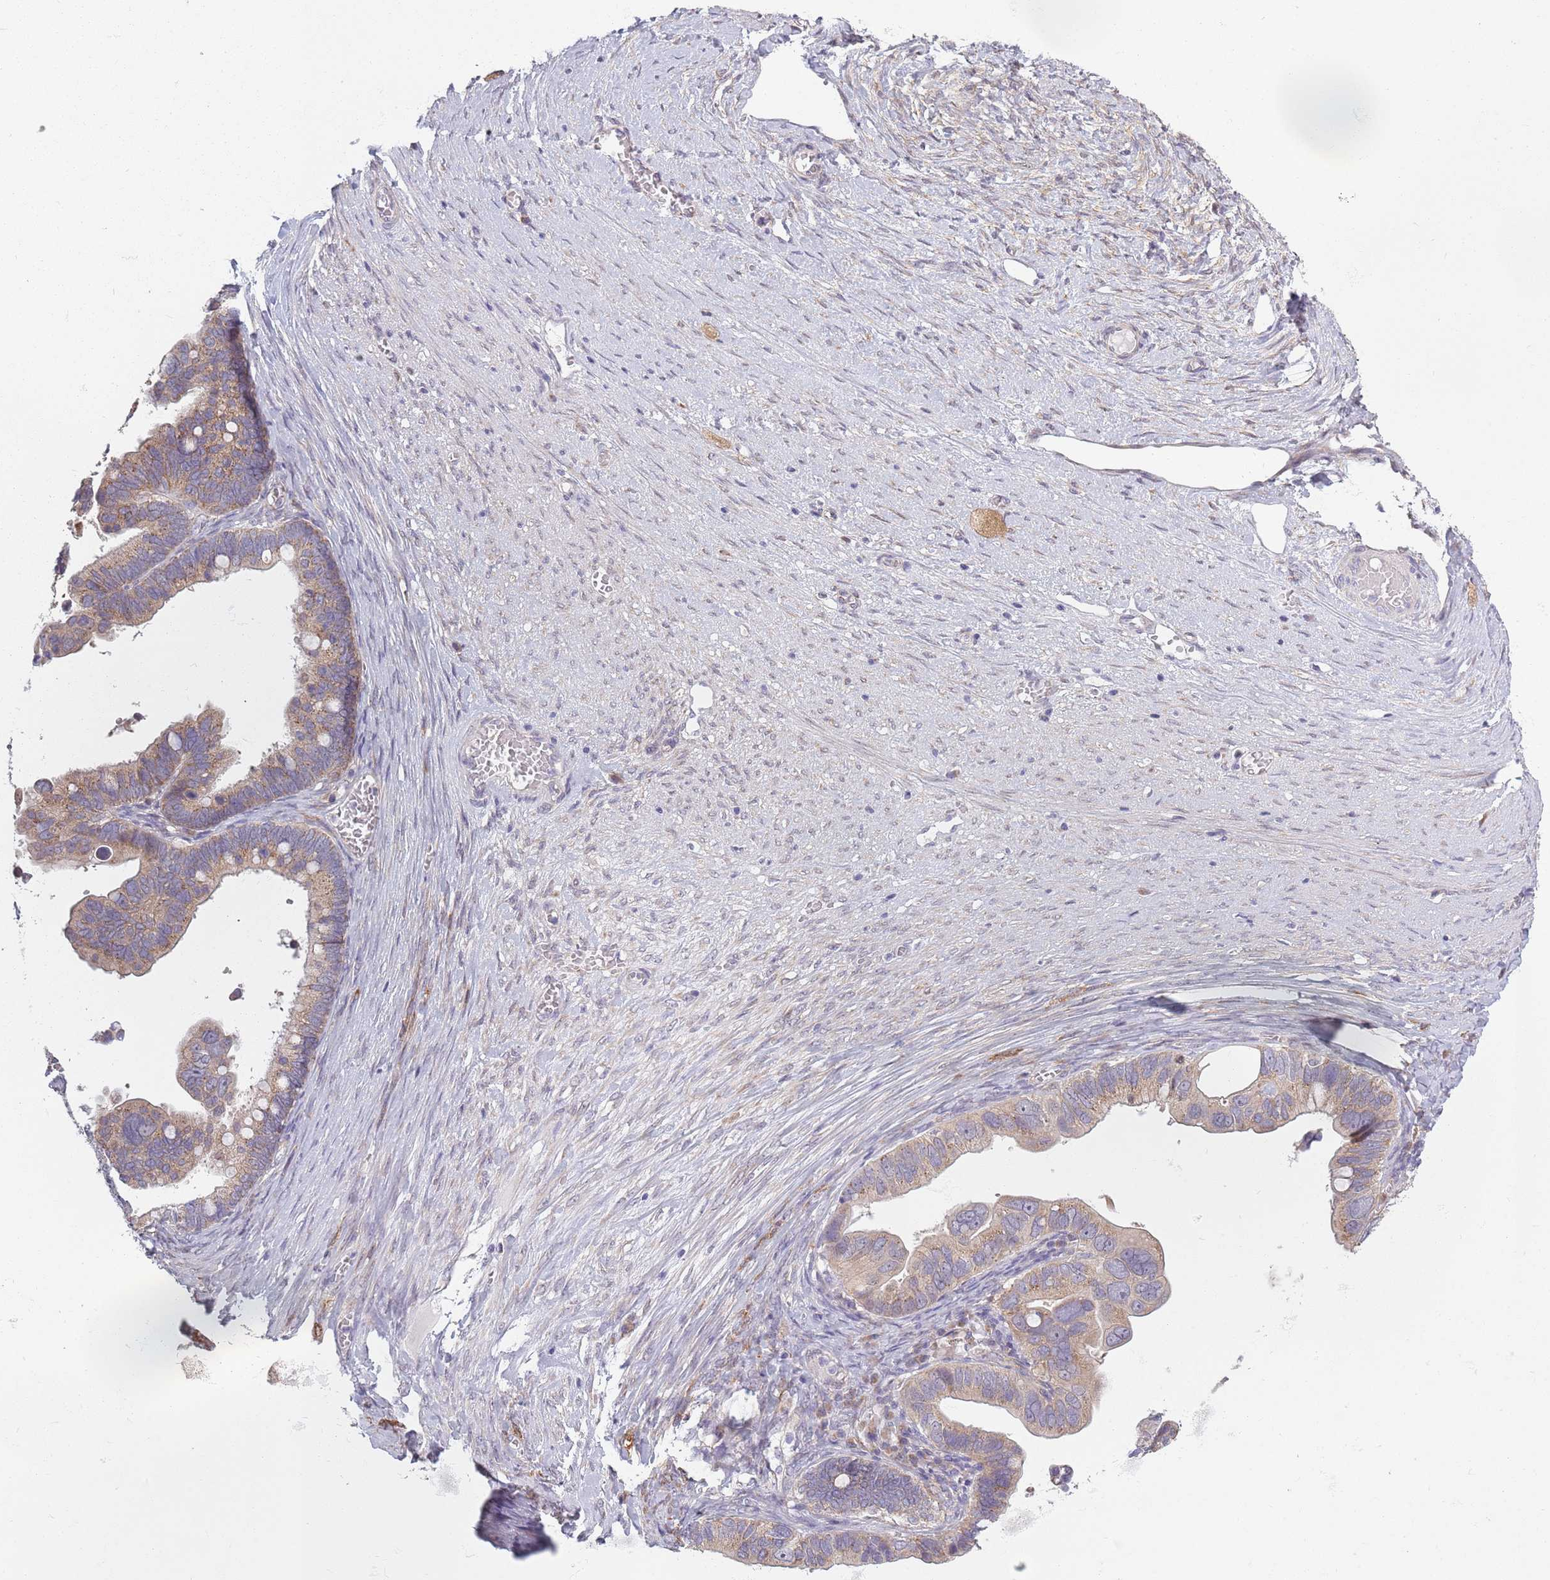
{"staining": {"intensity": "weak", "quantity": "25%-75%", "location": "cytoplasmic/membranous"}, "tissue": "ovarian cancer", "cell_type": "Tumor cells", "image_type": "cancer", "snomed": [{"axis": "morphology", "description": "Cystadenocarcinoma, serous, NOS"}, {"axis": "topography", "description": "Ovary"}], "caption": "IHC micrograph of neoplastic tissue: ovarian cancer stained using IHC reveals low levels of weak protein expression localized specifically in the cytoplasmic/membranous of tumor cells, appearing as a cytoplasmic/membranous brown color.", "gene": "COQ5", "patient": {"sex": "female", "age": 56}}